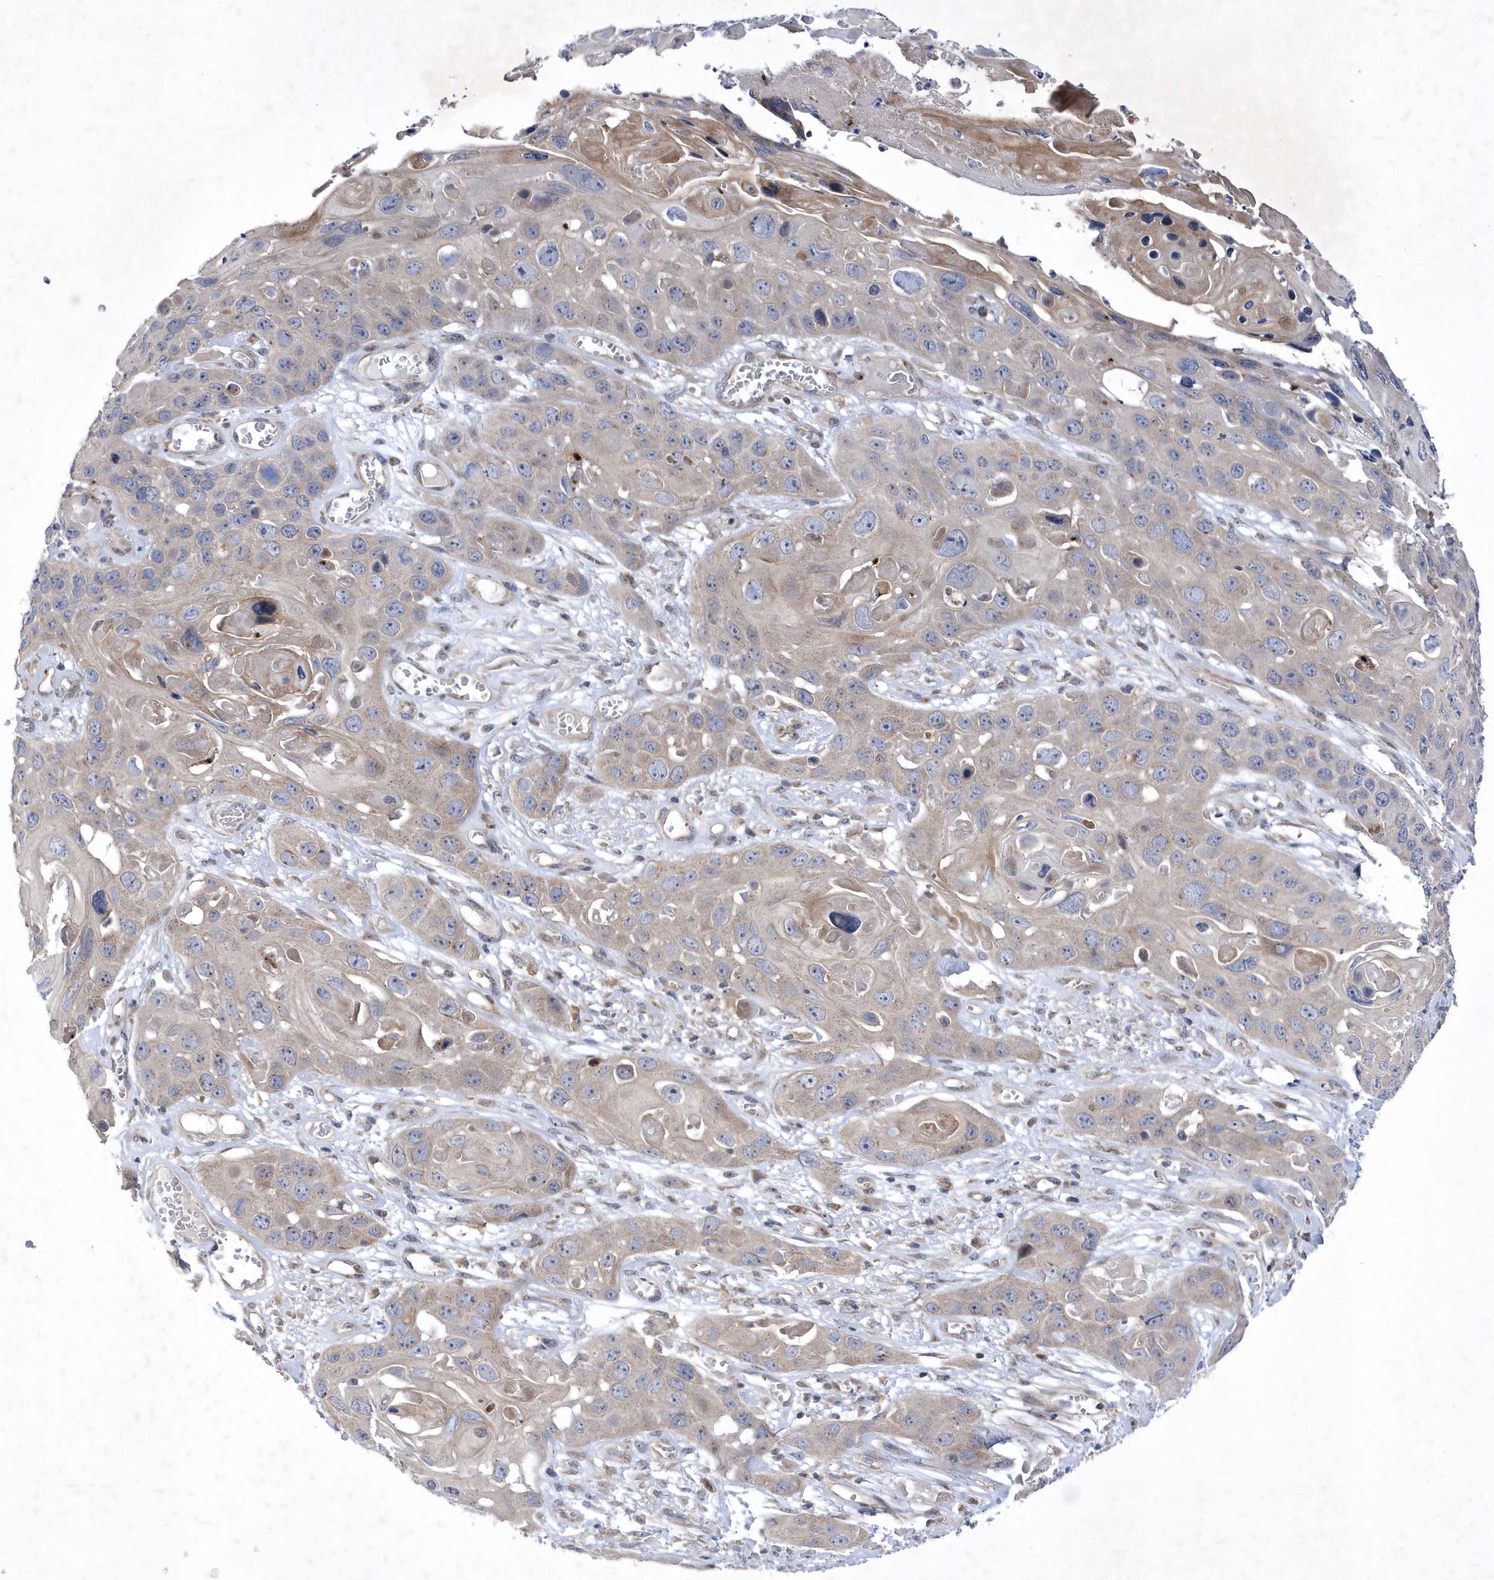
{"staining": {"intensity": "weak", "quantity": "25%-75%", "location": "cytoplasmic/membranous"}, "tissue": "skin cancer", "cell_type": "Tumor cells", "image_type": "cancer", "snomed": [{"axis": "morphology", "description": "Squamous cell carcinoma, NOS"}, {"axis": "topography", "description": "Skin"}], "caption": "This histopathology image demonstrates immunohistochemistry staining of human squamous cell carcinoma (skin), with low weak cytoplasmic/membranous positivity in about 25%-75% of tumor cells.", "gene": "LONRF2", "patient": {"sex": "male", "age": 55}}